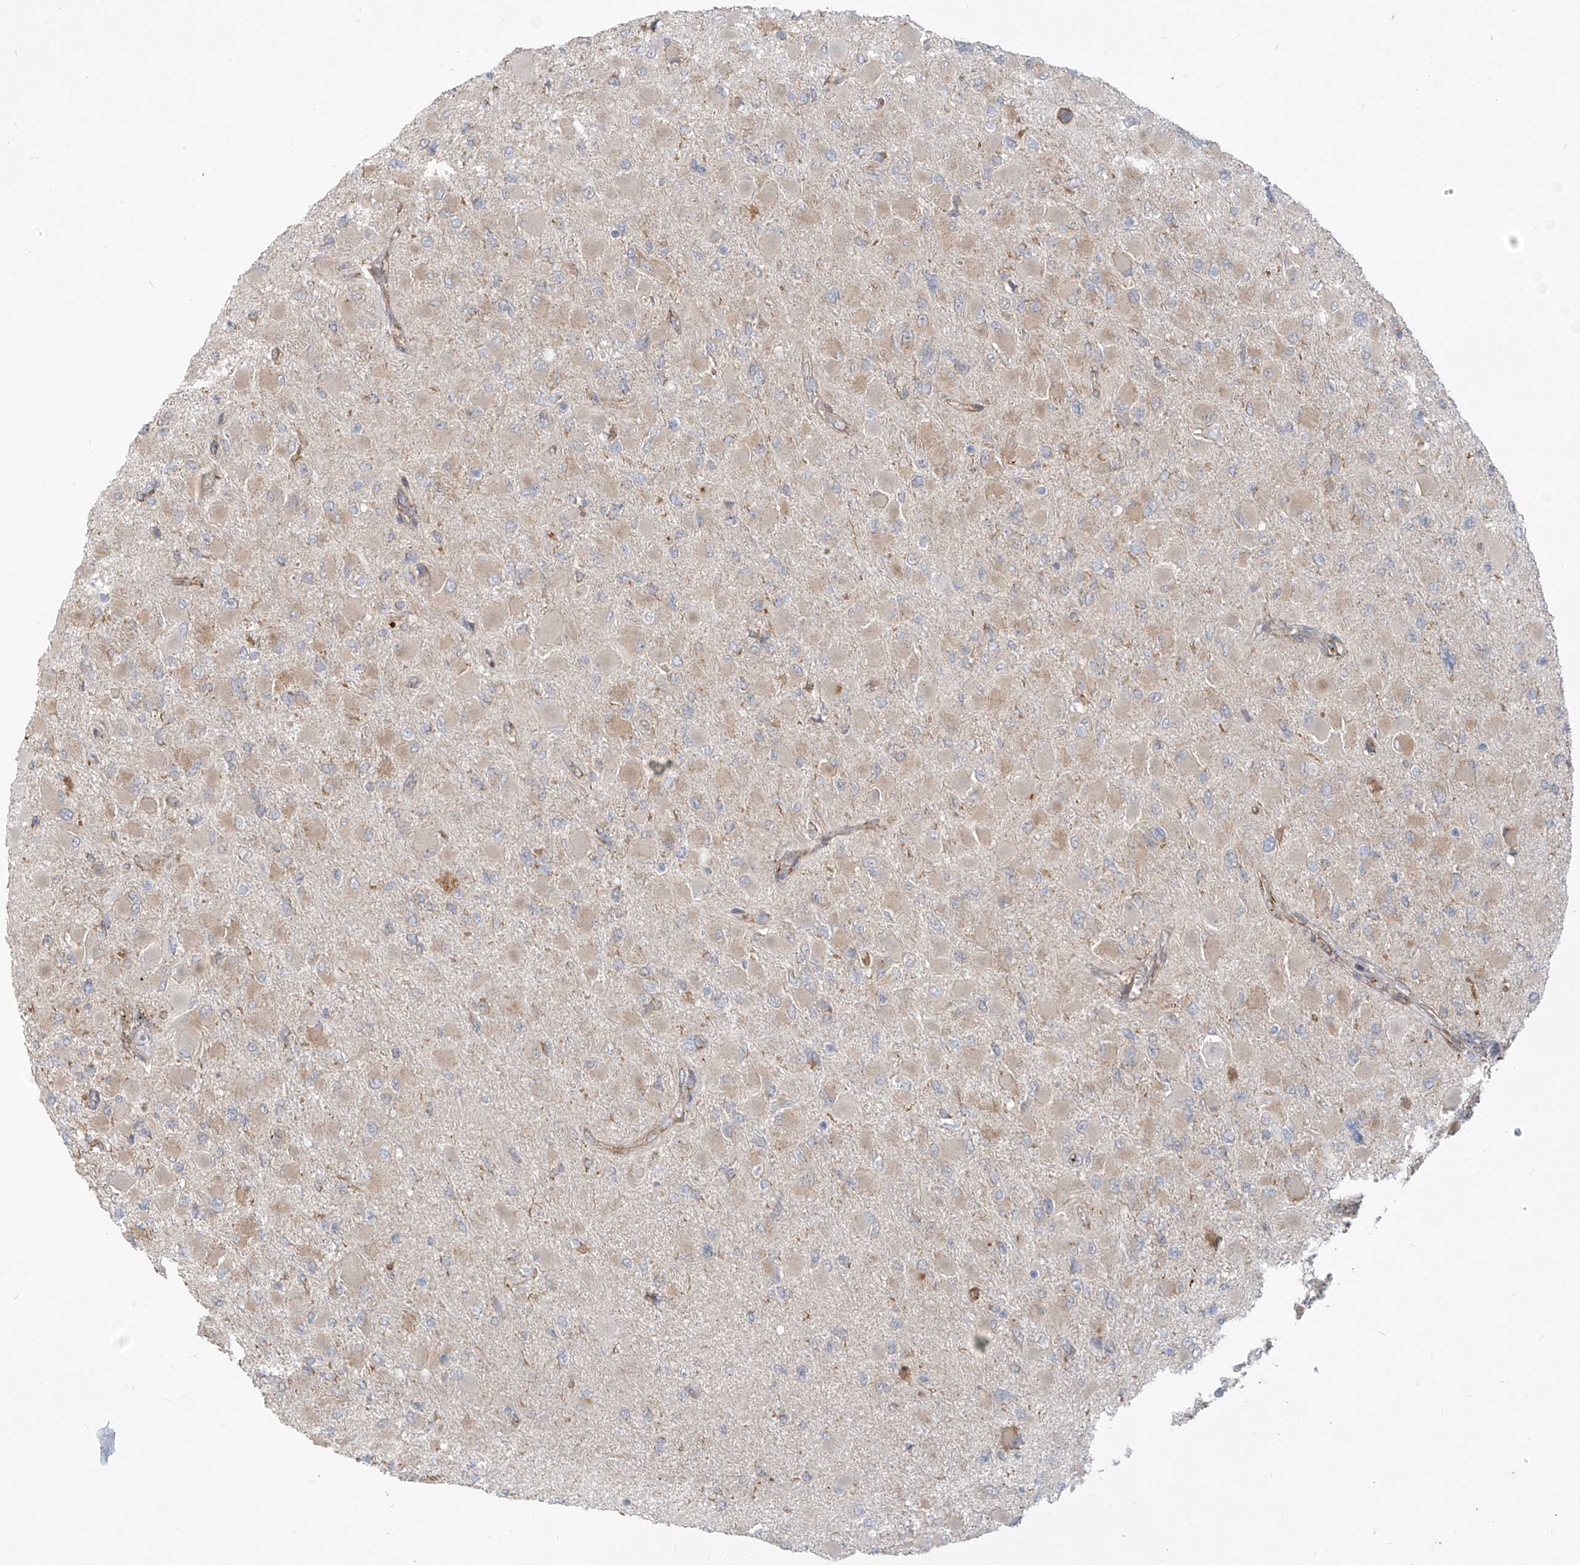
{"staining": {"intensity": "weak", "quantity": "25%-75%", "location": "cytoplasmic/membranous"}, "tissue": "glioma", "cell_type": "Tumor cells", "image_type": "cancer", "snomed": [{"axis": "morphology", "description": "Glioma, malignant, High grade"}, {"axis": "topography", "description": "Cerebral cortex"}], "caption": "Immunohistochemistry (IHC) (DAB) staining of human glioma reveals weak cytoplasmic/membranous protein staining in approximately 25%-75% of tumor cells.", "gene": "KATNIP", "patient": {"sex": "female", "age": 36}}